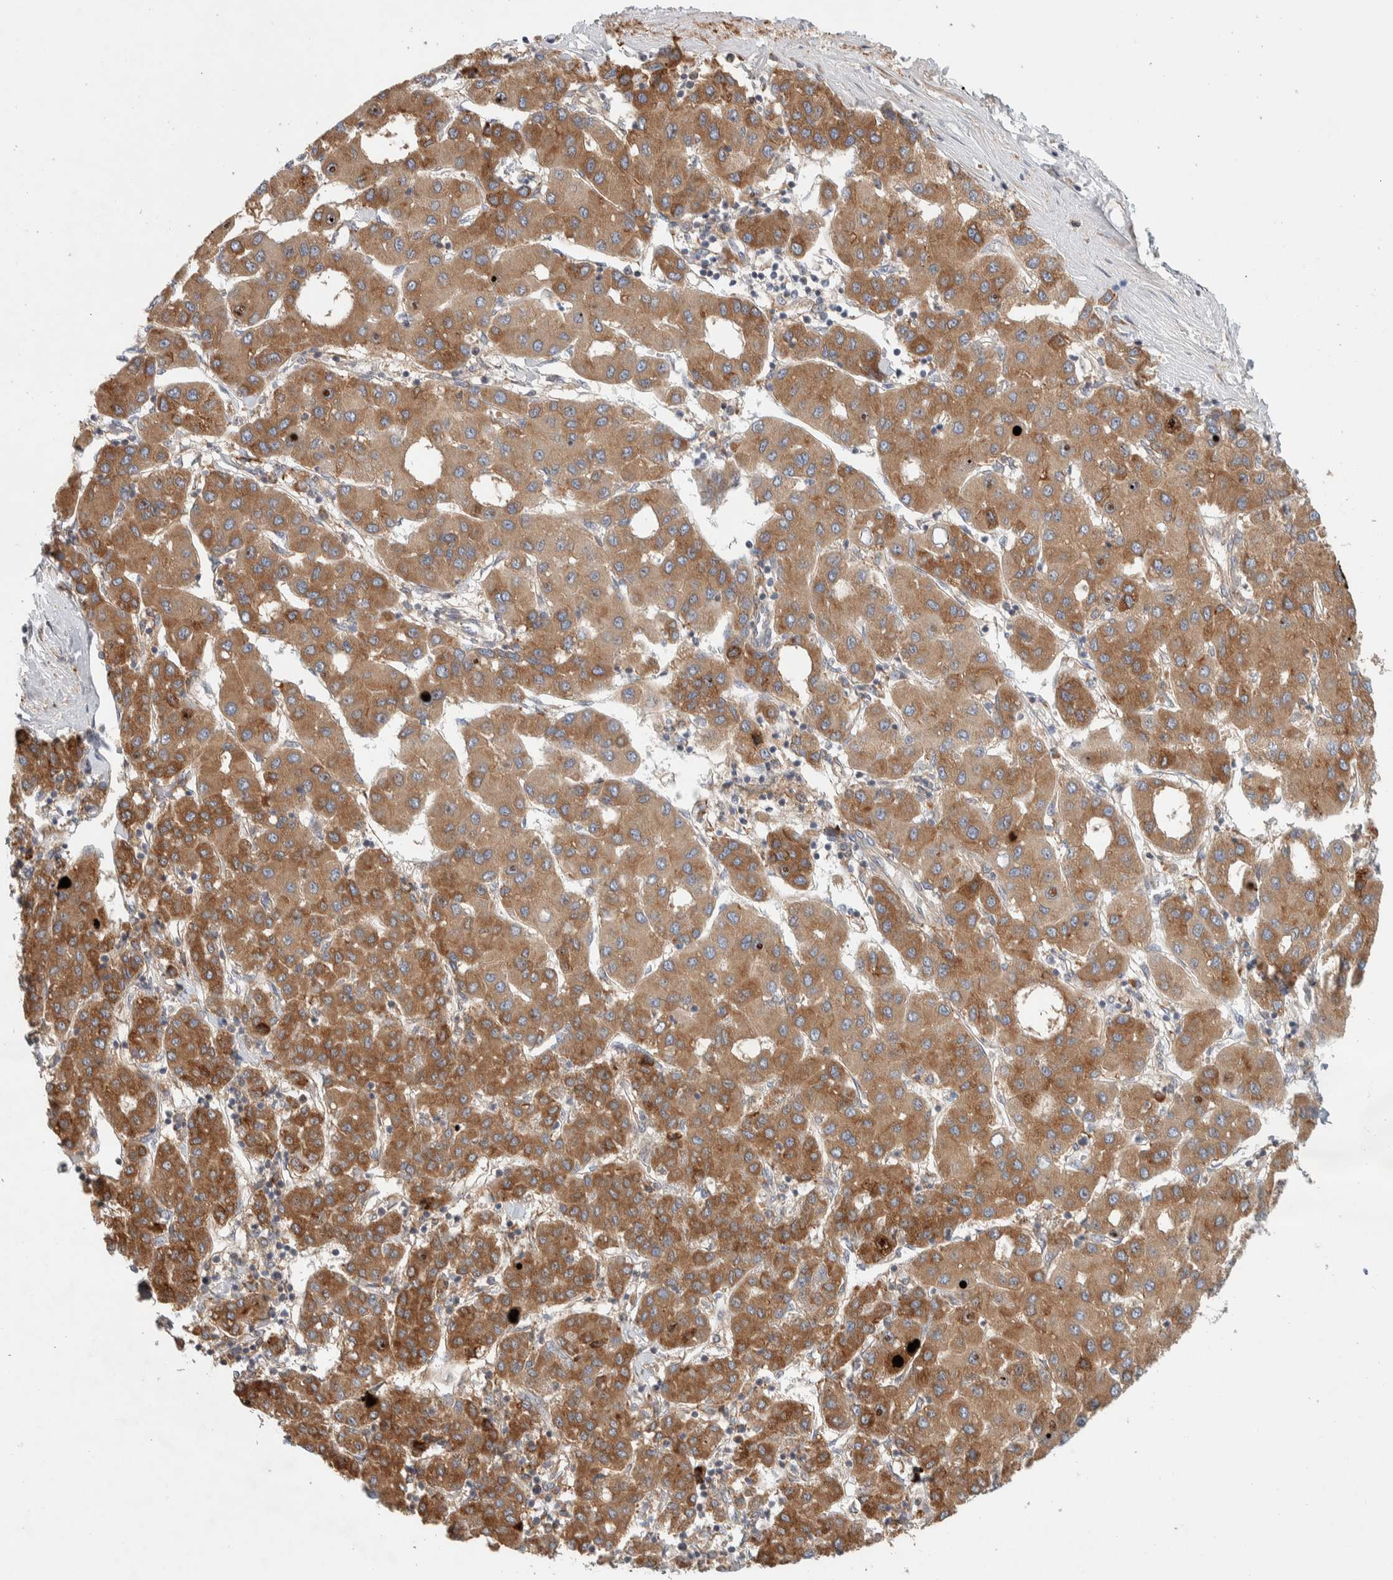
{"staining": {"intensity": "moderate", "quantity": ">75%", "location": "cytoplasmic/membranous"}, "tissue": "liver cancer", "cell_type": "Tumor cells", "image_type": "cancer", "snomed": [{"axis": "morphology", "description": "Carcinoma, Hepatocellular, NOS"}, {"axis": "topography", "description": "Liver"}], "caption": "The micrograph exhibits a brown stain indicating the presence of a protein in the cytoplasmic/membranous of tumor cells in liver cancer.", "gene": "ADCY8", "patient": {"sex": "male", "age": 65}}